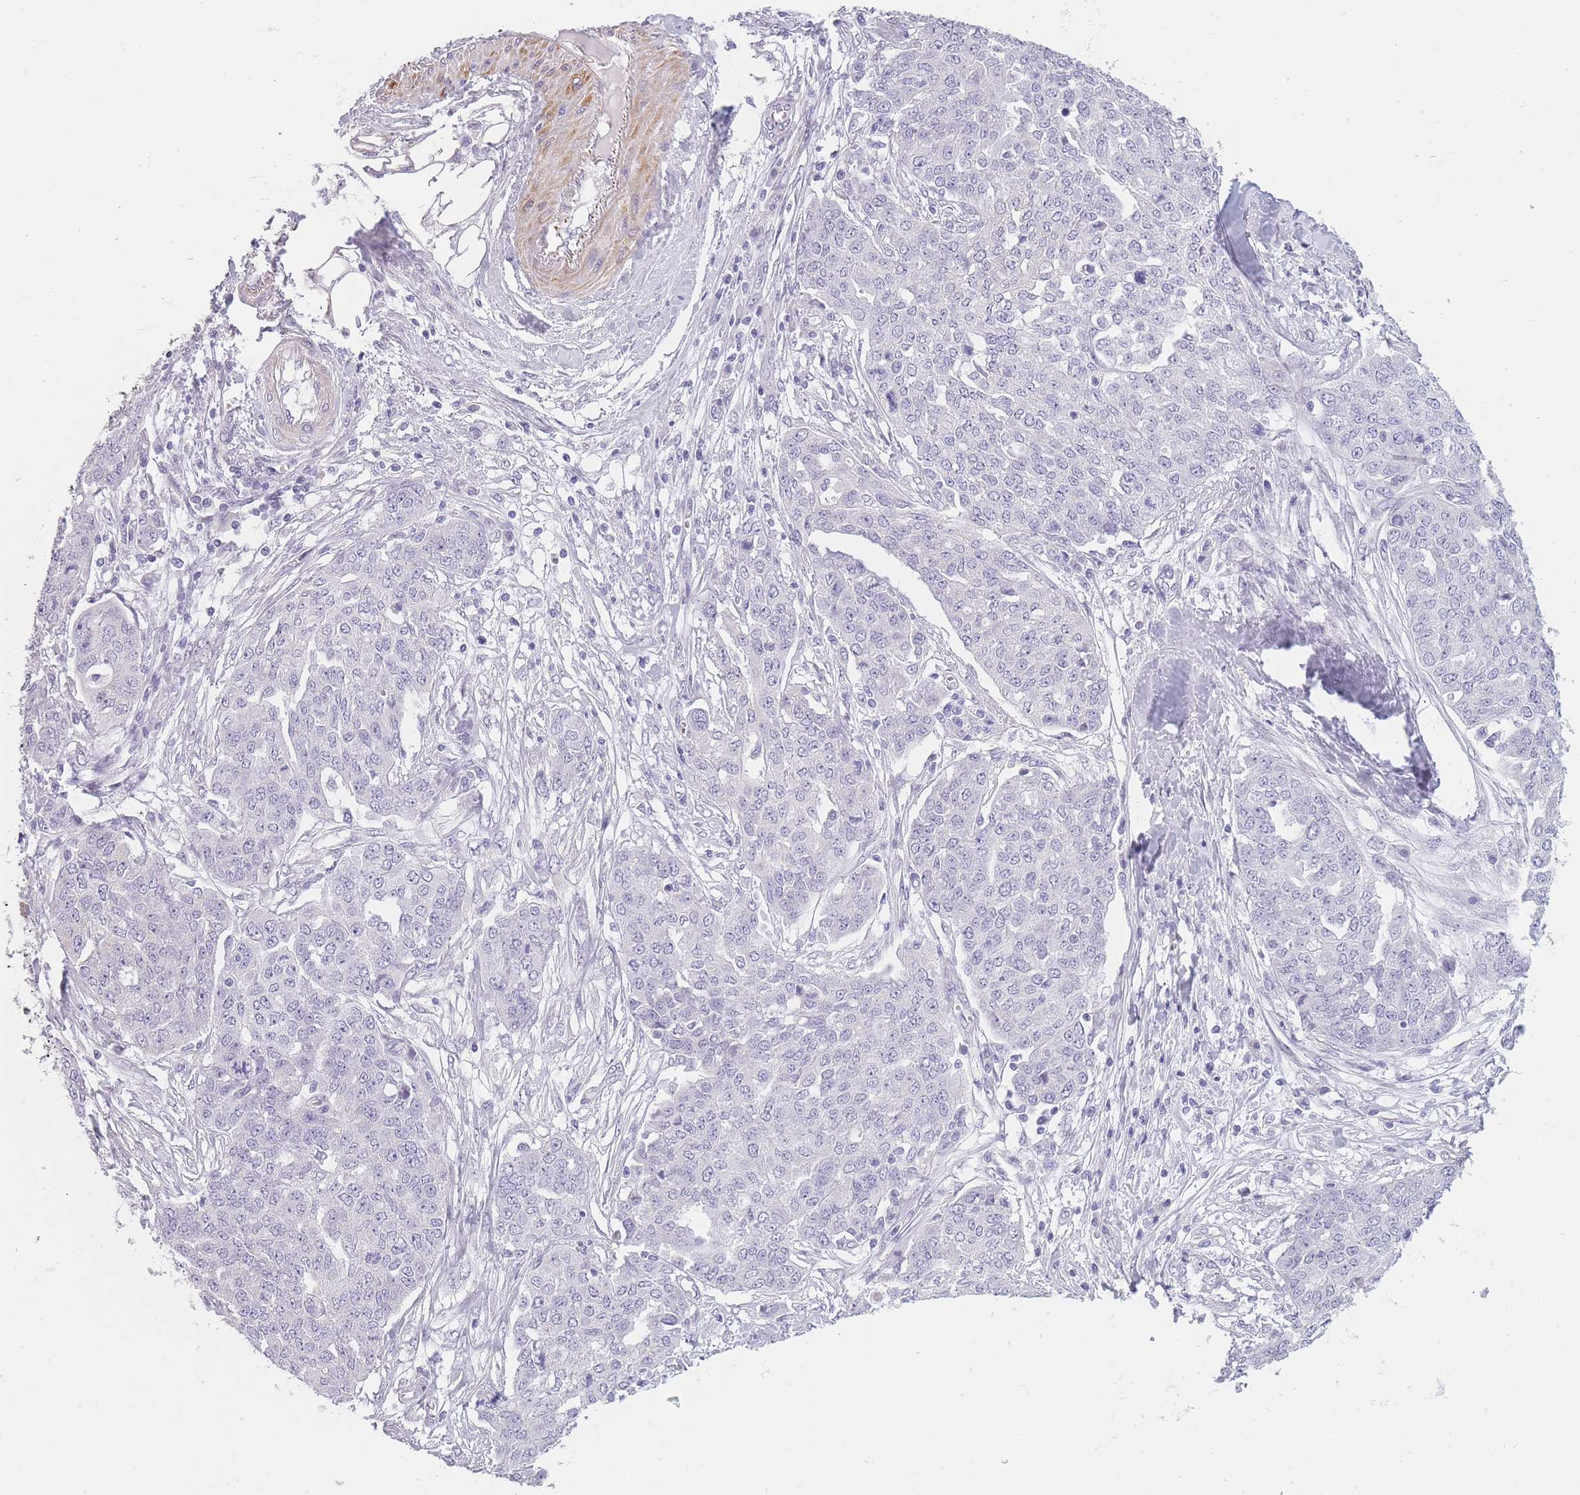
{"staining": {"intensity": "negative", "quantity": "none", "location": "none"}, "tissue": "ovarian cancer", "cell_type": "Tumor cells", "image_type": "cancer", "snomed": [{"axis": "morphology", "description": "Cystadenocarcinoma, serous, NOS"}, {"axis": "topography", "description": "Soft tissue"}, {"axis": "topography", "description": "Ovary"}], "caption": "An IHC micrograph of serous cystadenocarcinoma (ovarian) is shown. There is no staining in tumor cells of serous cystadenocarcinoma (ovarian). The staining was performed using DAB to visualize the protein expression in brown, while the nuclei were stained in blue with hematoxylin (Magnification: 20x).", "gene": "TMEM236", "patient": {"sex": "female", "age": 57}}